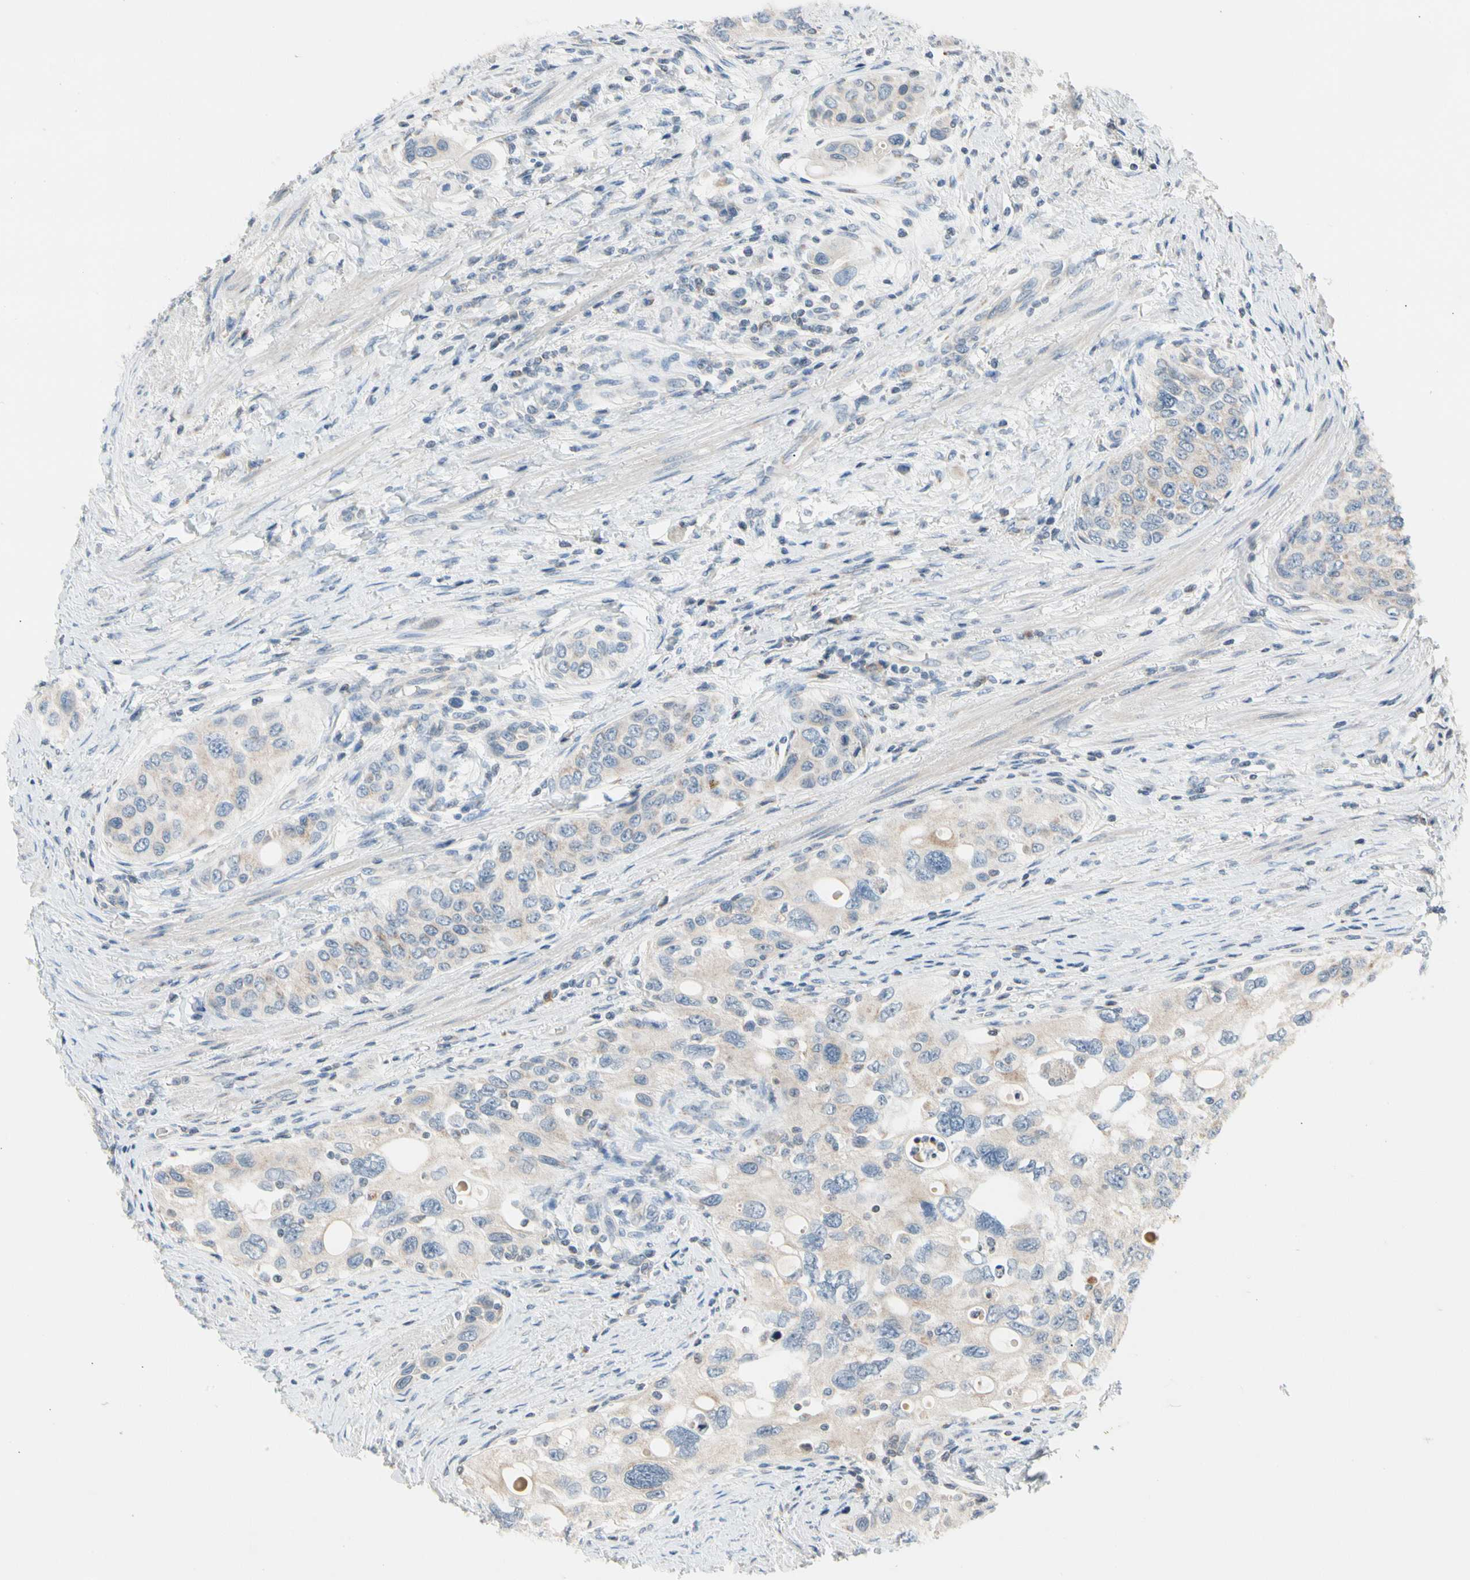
{"staining": {"intensity": "negative", "quantity": "none", "location": "none"}, "tissue": "urothelial cancer", "cell_type": "Tumor cells", "image_type": "cancer", "snomed": [{"axis": "morphology", "description": "Urothelial carcinoma, High grade"}, {"axis": "topography", "description": "Urinary bladder"}], "caption": "DAB (3,3'-diaminobenzidine) immunohistochemical staining of human urothelial cancer shows no significant positivity in tumor cells.", "gene": "SOX30", "patient": {"sex": "female", "age": 56}}